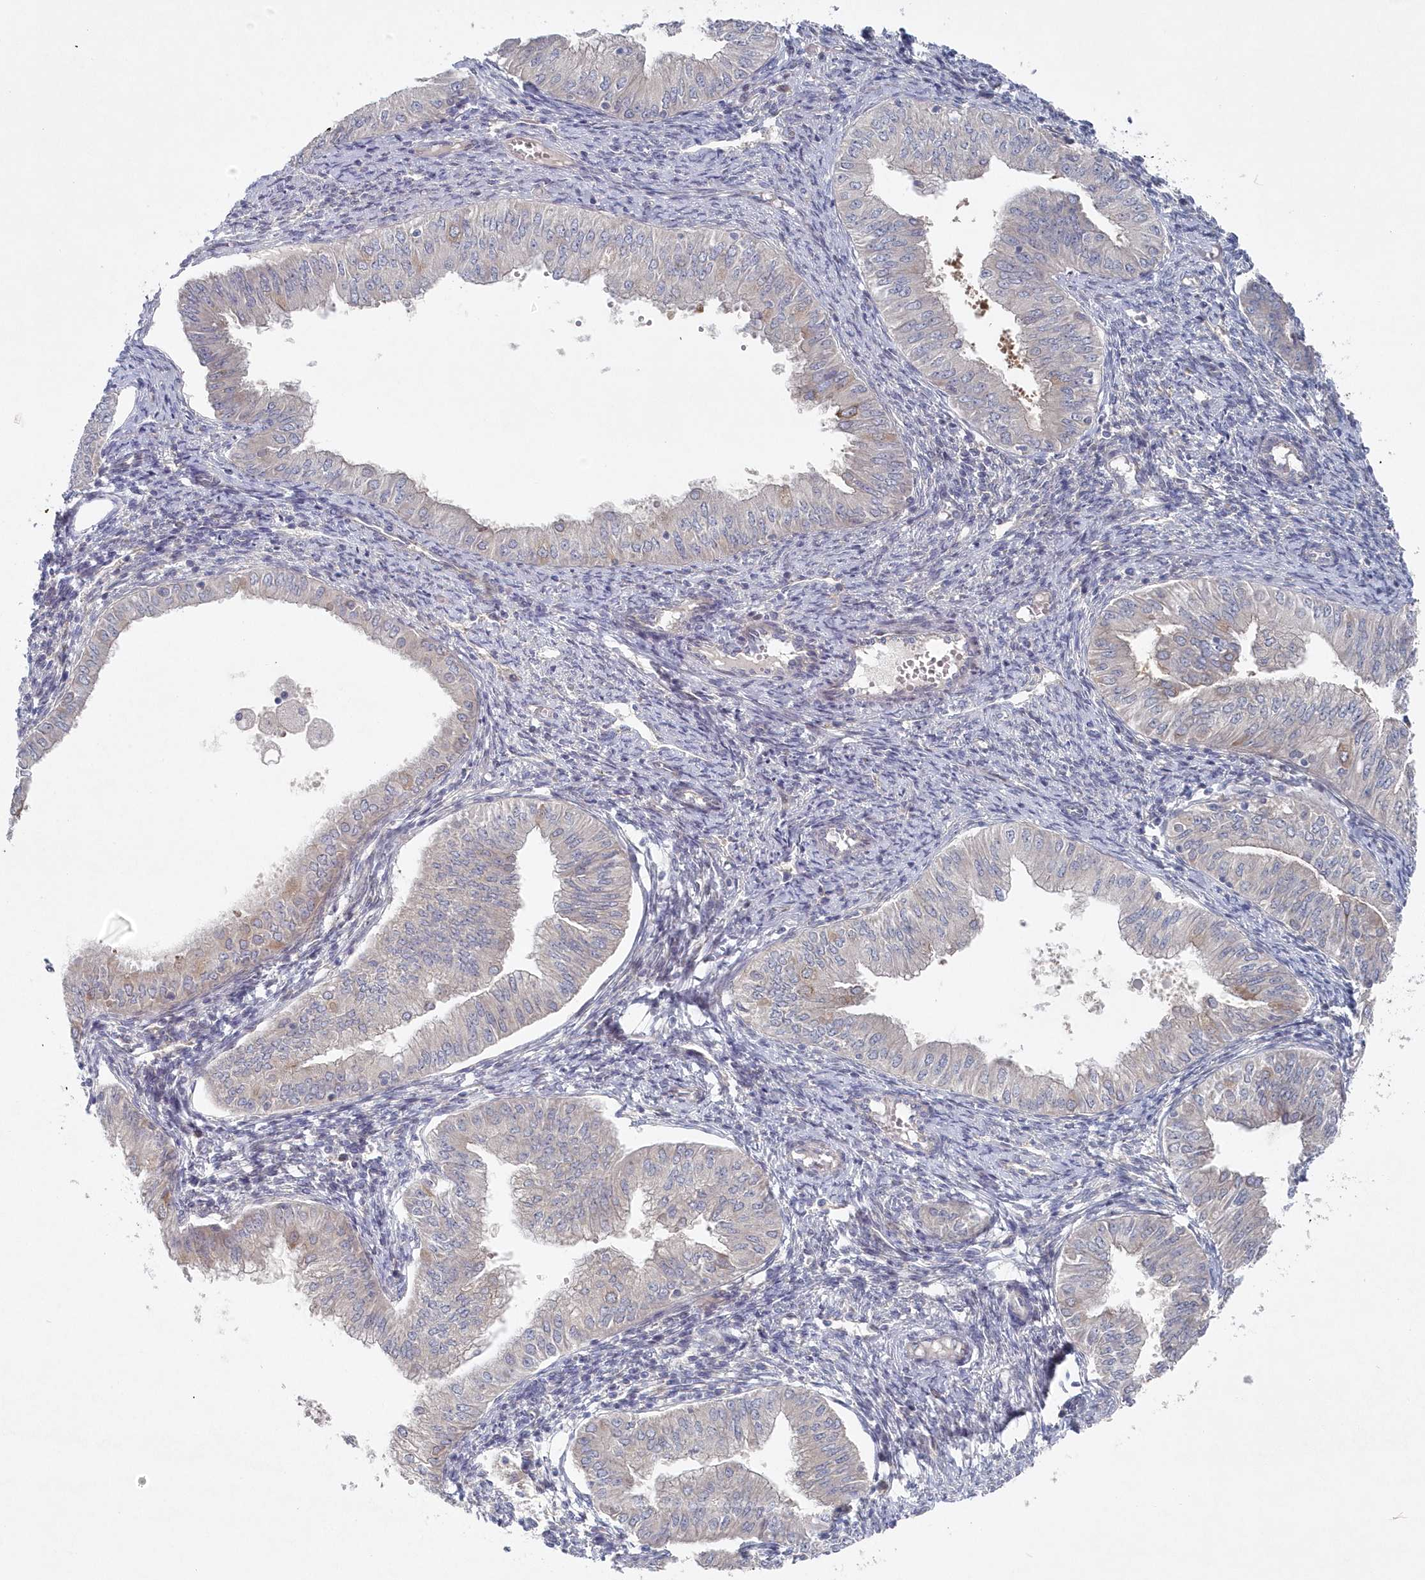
{"staining": {"intensity": "negative", "quantity": "none", "location": "none"}, "tissue": "endometrial cancer", "cell_type": "Tumor cells", "image_type": "cancer", "snomed": [{"axis": "morphology", "description": "Normal tissue, NOS"}, {"axis": "morphology", "description": "Adenocarcinoma, NOS"}, {"axis": "topography", "description": "Endometrium"}], "caption": "Image shows no significant protein positivity in tumor cells of endometrial adenocarcinoma. Brightfield microscopy of IHC stained with DAB (3,3'-diaminobenzidine) (brown) and hematoxylin (blue), captured at high magnification.", "gene": "KIAA1586", "patient": {"sex": "female", "age": 53}}